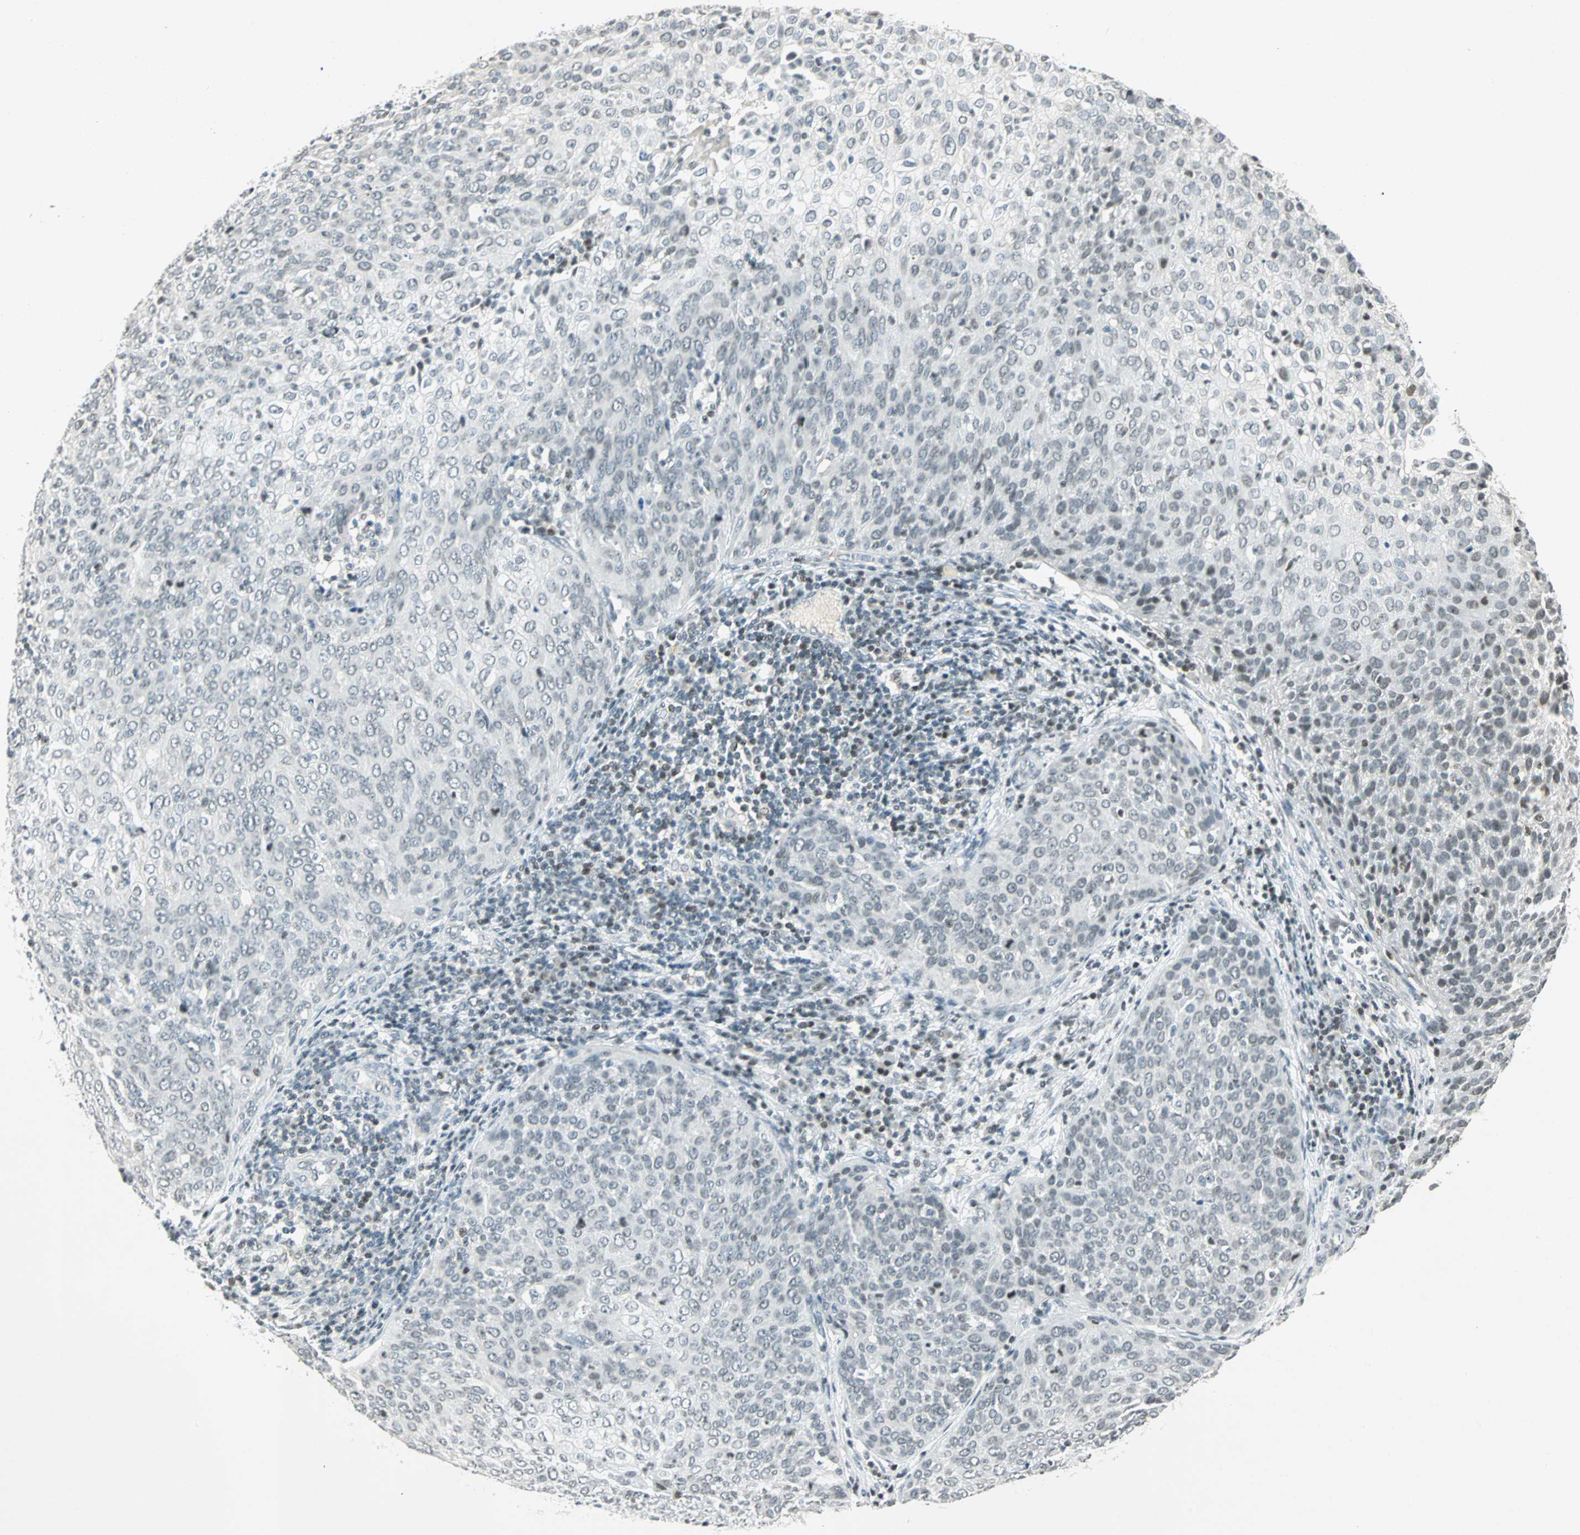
{"staining": {"intensity": "weak", "quantity": "<25%", "location": "nuclear"}, "tissue": "cervical cancer", "cell_type": "Tumor cells", "image_type": "cancer", "snomed": [{"axis": "morphology", "description": "Squamous cell carcinoma, NOS"}, {"axis": "topography", "description": "Cervix"}], "caption": "DAB (3,3'-diaminobenzidine) immunohistochemical staining of cervical cancer exhibits no significant expression in tumor cells. (Stains: DAB immunohistochemistry with hematoxylin counter stain, Microscopy: brightfield microscopy at high magnification).", "gene": "SMAD3", "patient": {"sex": "female", "age": 38}}